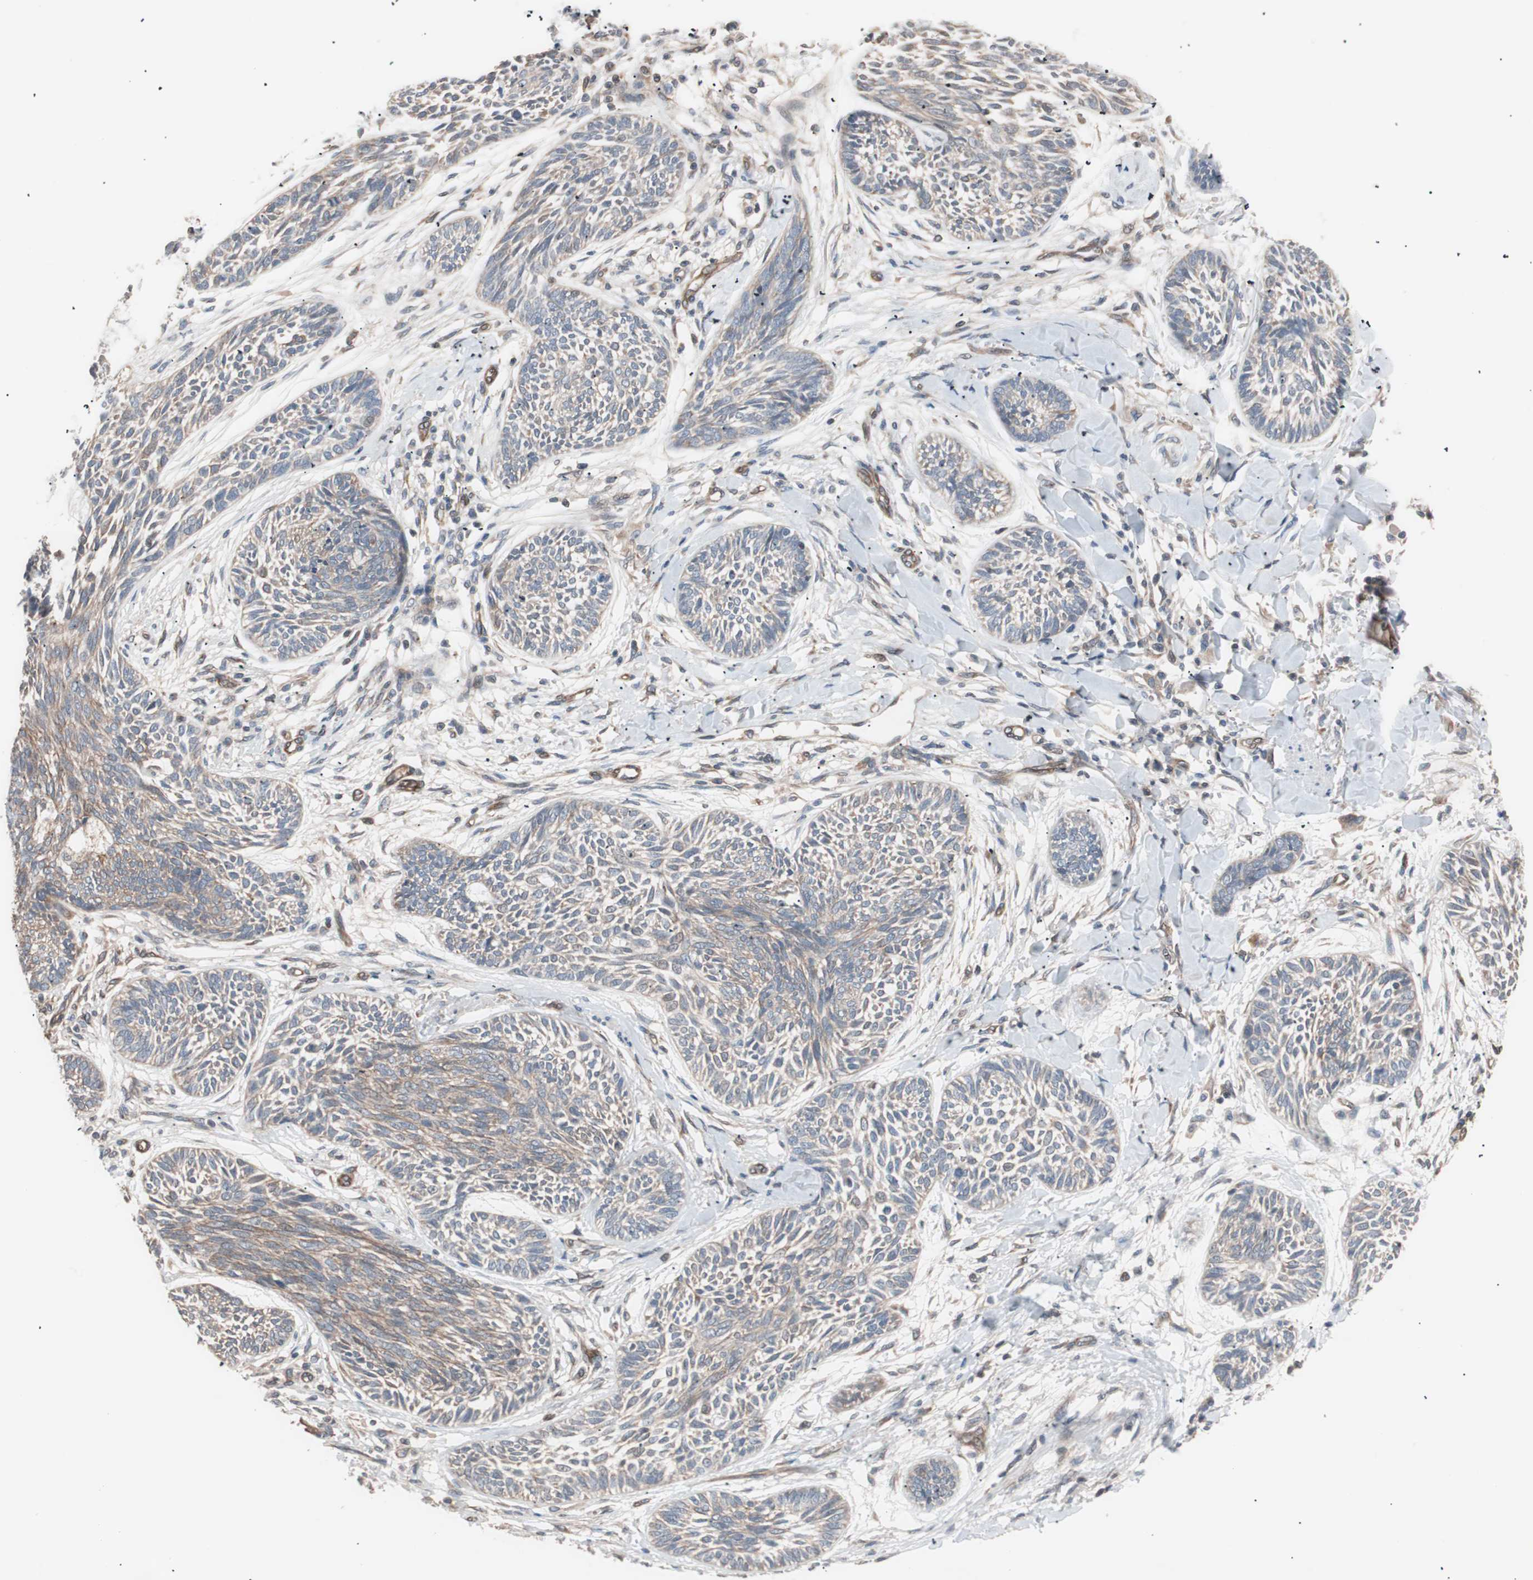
{"staining": {"intensity": "weak", "quantity": "<25%", "location": "cytoplasmic/membranous"}, "tissue": "skin cancer", "cell_type": "Tumor cells", "image_type": "cancer", "snomed": [{"axis": "morphology", "description": "Papilloma, NOS"}, {"axis": "morphology", "description": "Basal cell carcinoma"}, {"axis": "topography", "description": "Skin"}], "caption": "IHC micrograph of neoplastic tissue: human skin papilloma stained with DAB (3,3'-diaminobenzidine) displays no significant protein expression in tumor cells.", "gene": "SMG1", "patient": {"sex": "male", "age": 87}}